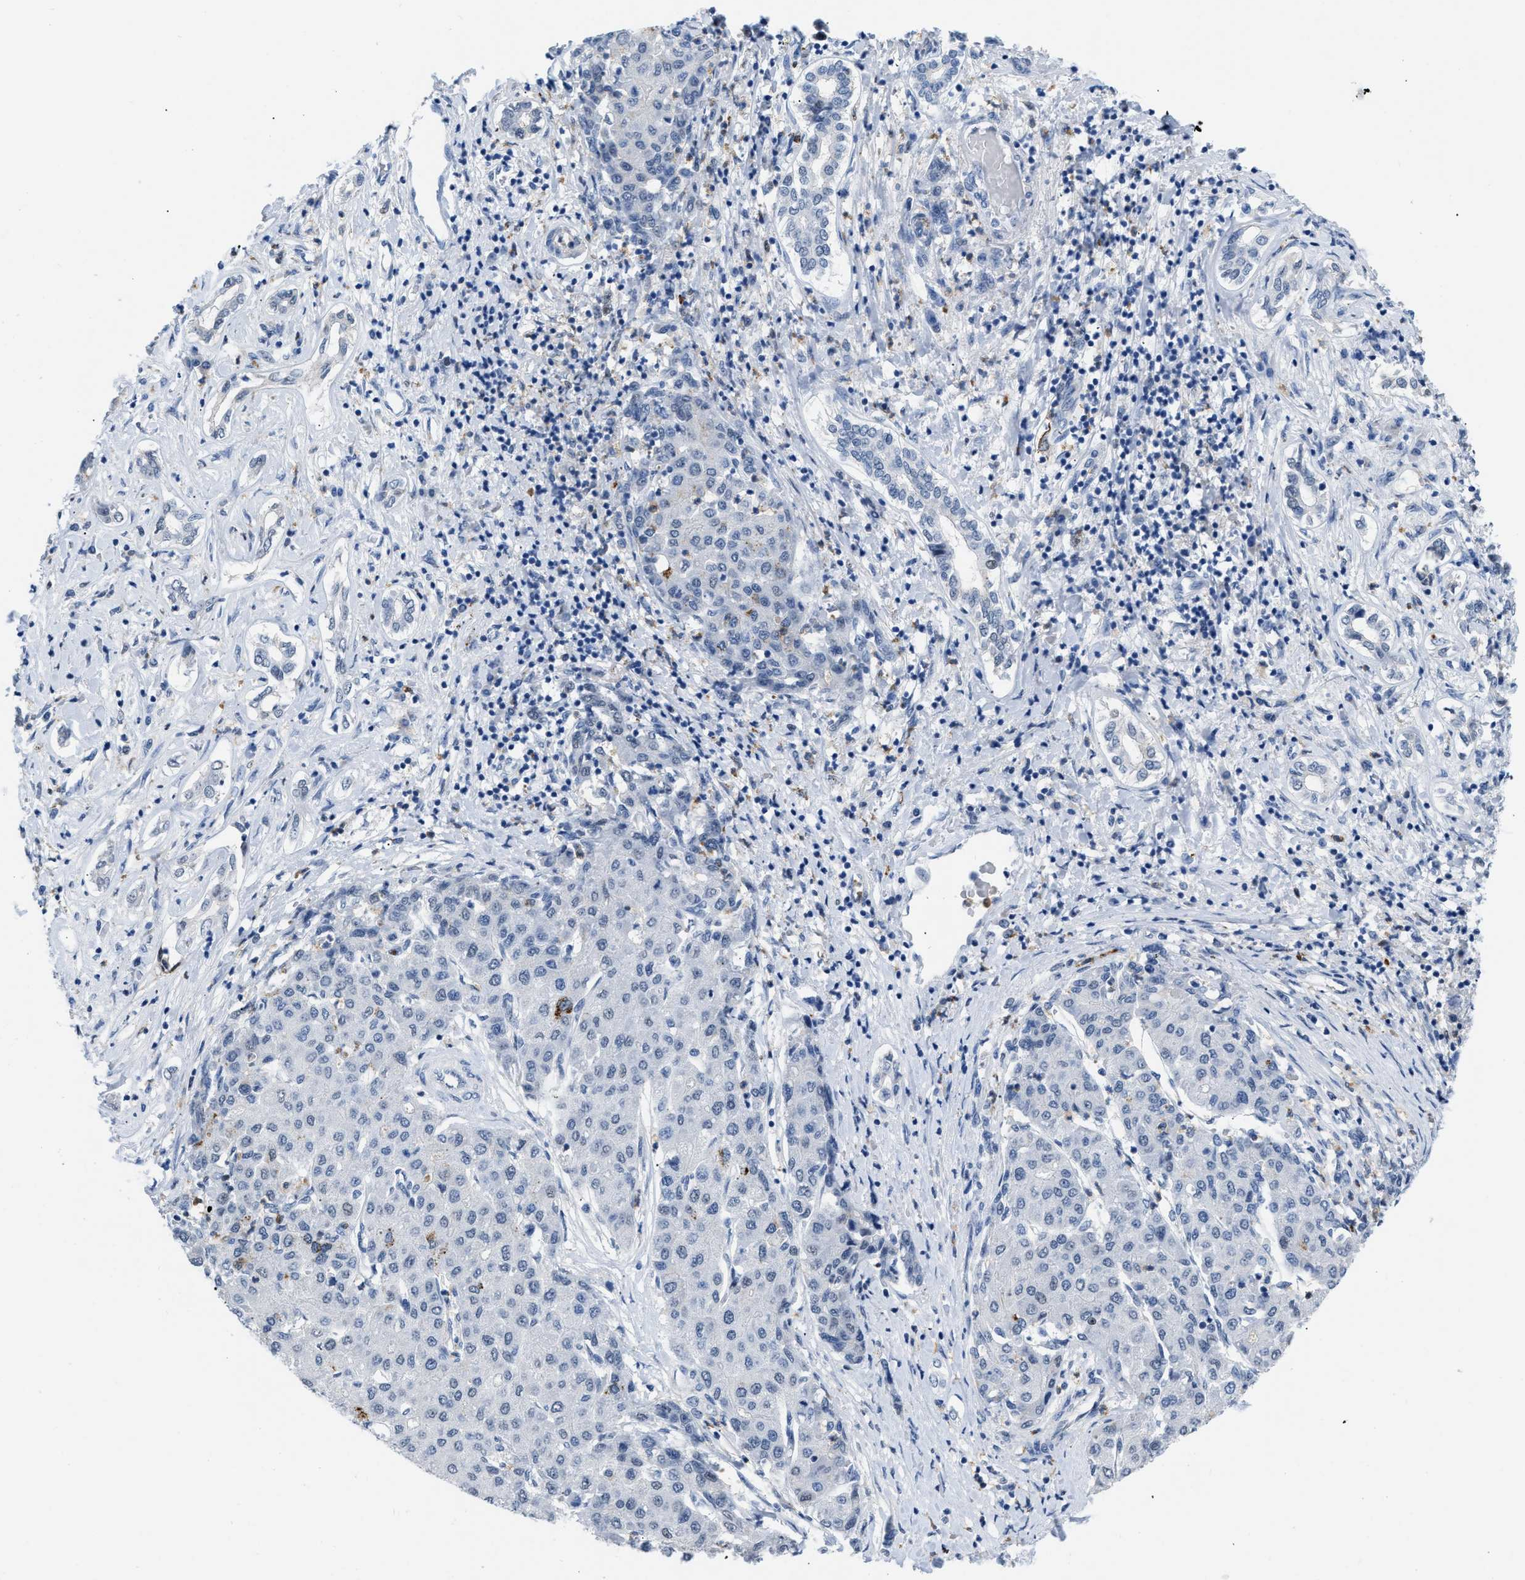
{"staining": {"intensity": "negative", "quantity": "none", "location": "none"}, "tissue": "liver cancer", "cell_type": "Tumor cells", "image_type": "cancer", "snomed": [{"axis": "morphology", "description": "Carcinoma, Hepatocellular, NOS"}, {"axis": "topography", "description": "Liver"}], "caption": "Tumor cells are negative for brown protein staining in liver cancer. Nuclei are stained in blue.", "gene": "BOLL", "patient": {"sex": "male", "age": 65}}